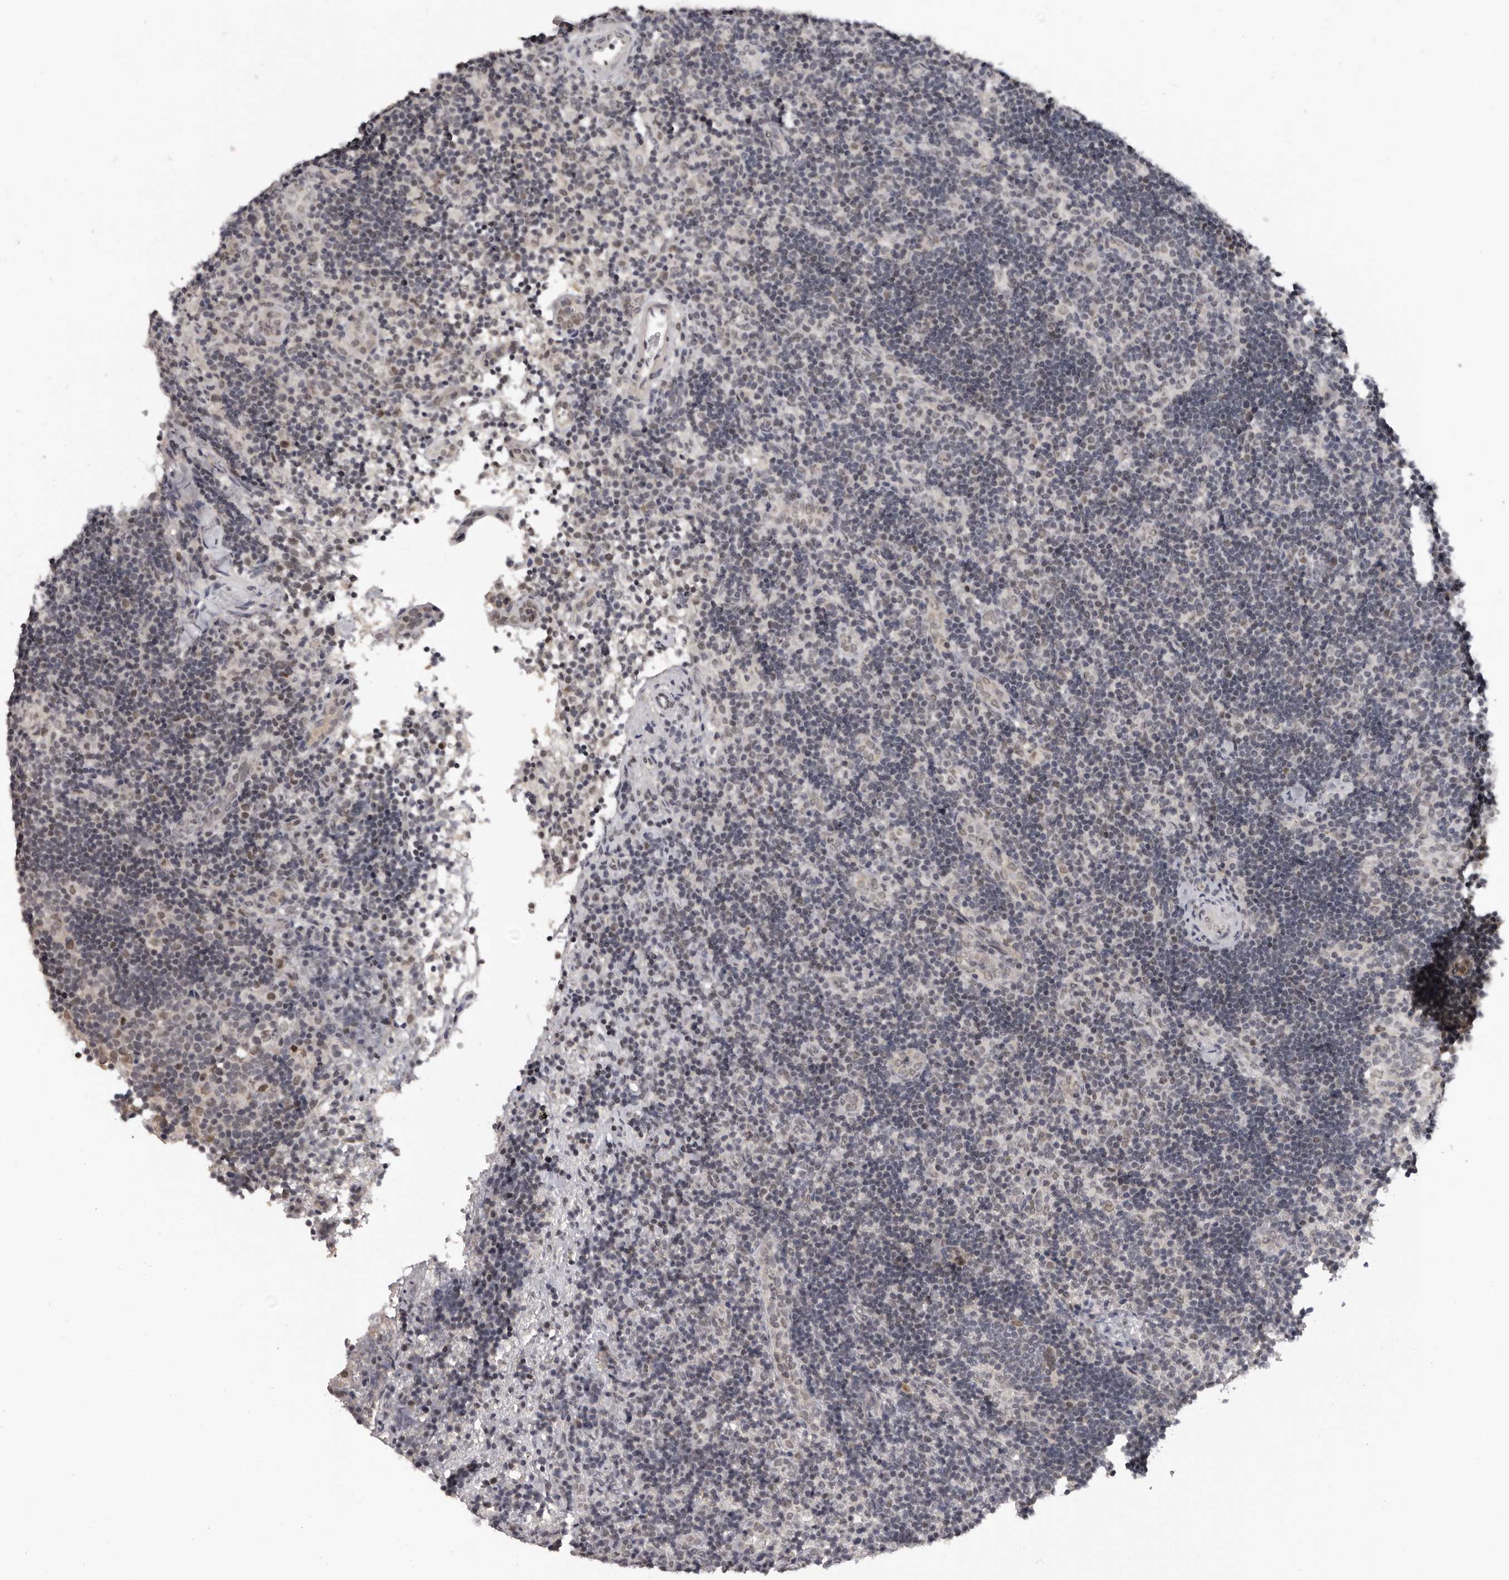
{"staining": {"intensity": "negative", "quantity": "none", "location": "none"}, "tissue": "lymph node", "cell_type": "Germinal center cells", "image_type": "normal", "snomed": [{"axis": "morphology", "description": "Normal tissue, NOS"}, {"axis": "topography", "description": "Lymph node"}], "caption": "An IHC histopathology image of normal lymph node is shown. There is no staining in germinal center cells of lymph node. (DAB immunohistochemistry (IHC) visualized using brightfield microscopy, high magnification).", "gene": "SRCAP", "patient": {"sex": "female", "age": 22}}